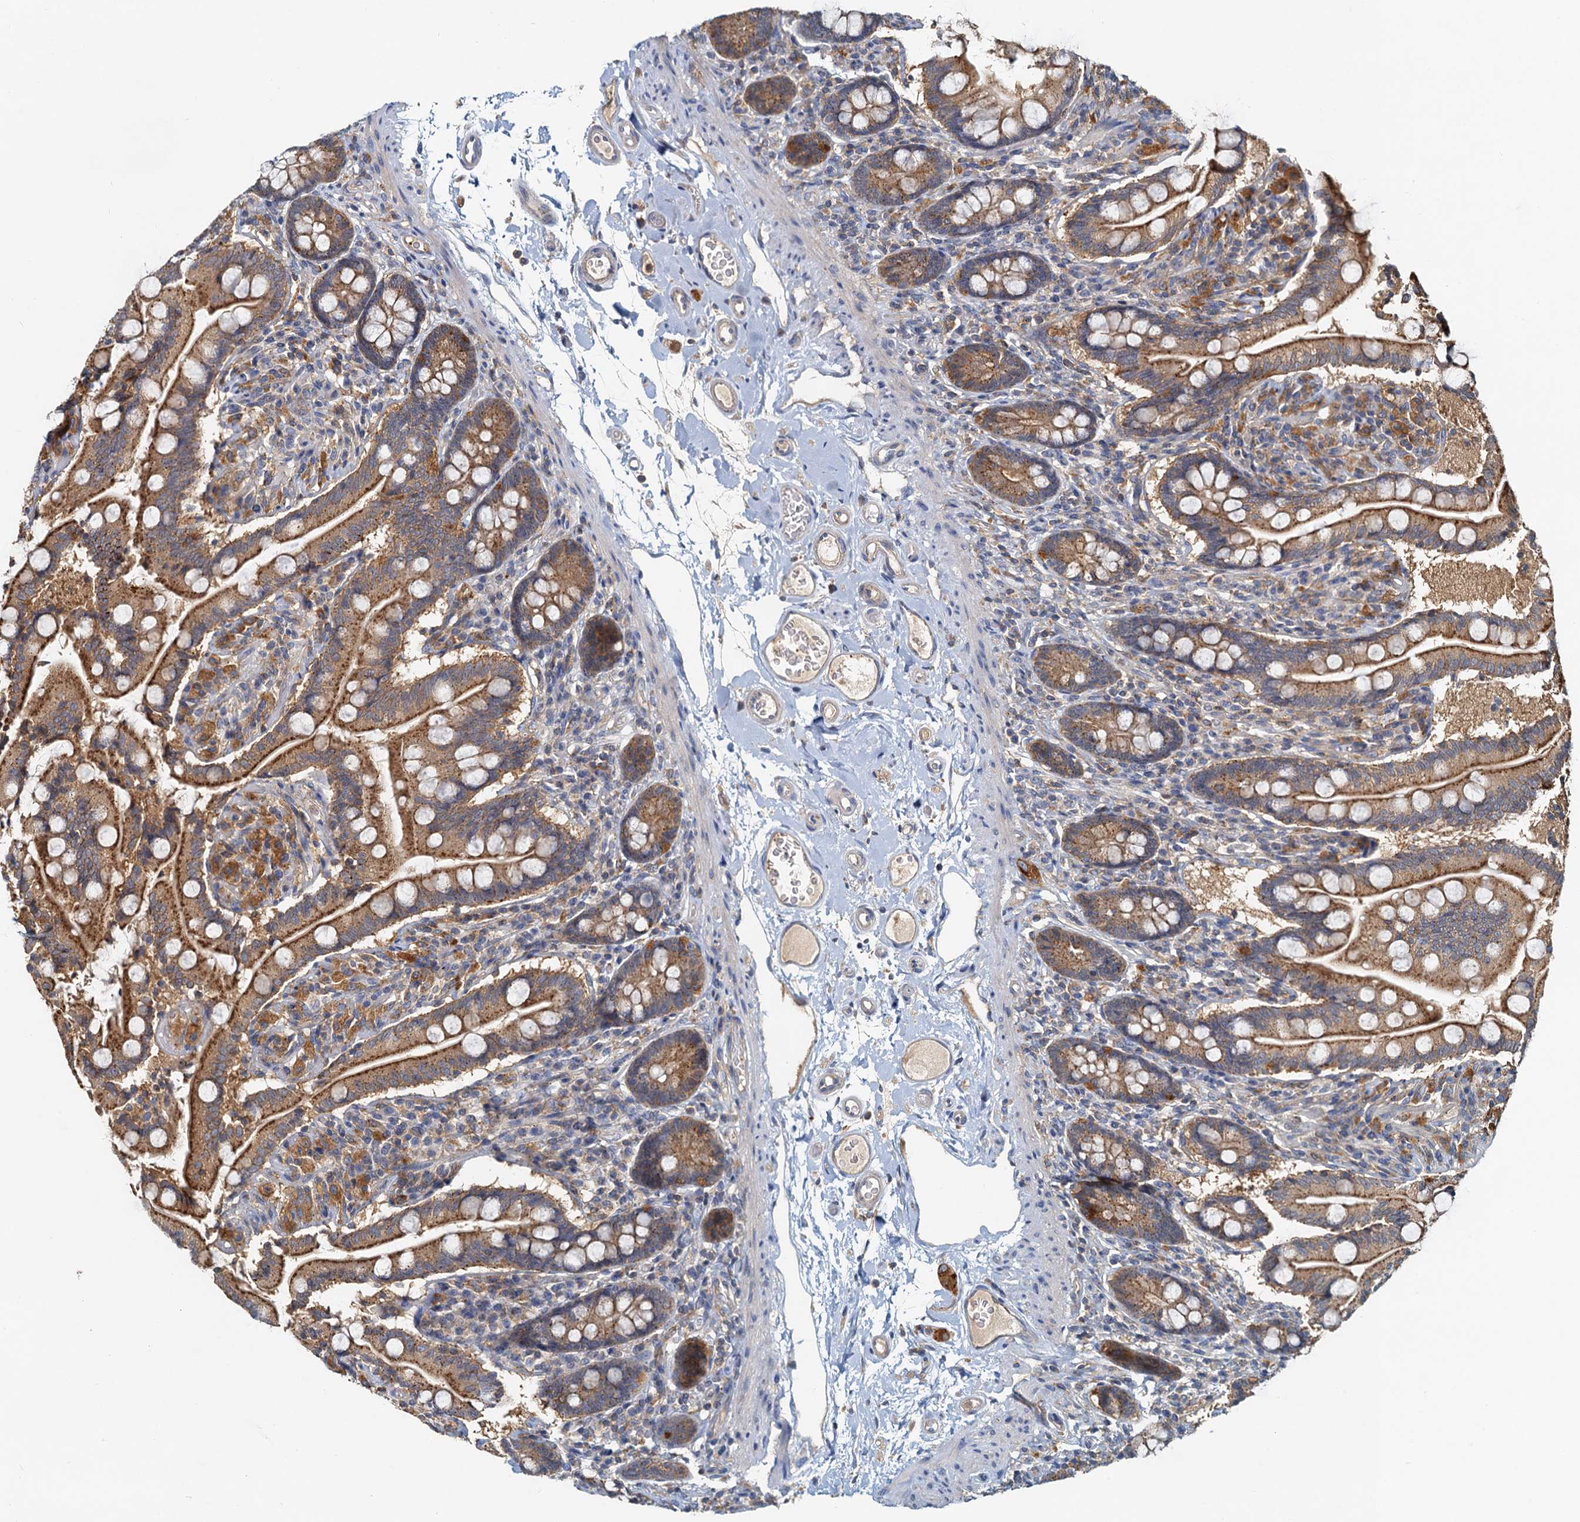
{"staining": {"intensity": "moderate", "quantity": ">75%", "location": "cytoplasmic/membranous"}, "tissue": "small intestine", "cell_type": "Glandular cells", "image_type": "normal", "snomed": [{"axis": "morphology", "description": "Normal tissue, NOS"}, {"axis": "topography", "description": "Small intestine"}], "caption": "Protein staining displays moderate cytoplasmic/membranous expression in approximately >75% of glandular cells in normal small intestine.", "gene": "TOLLIP", "patient": {"sex": "female", "age": 64}}